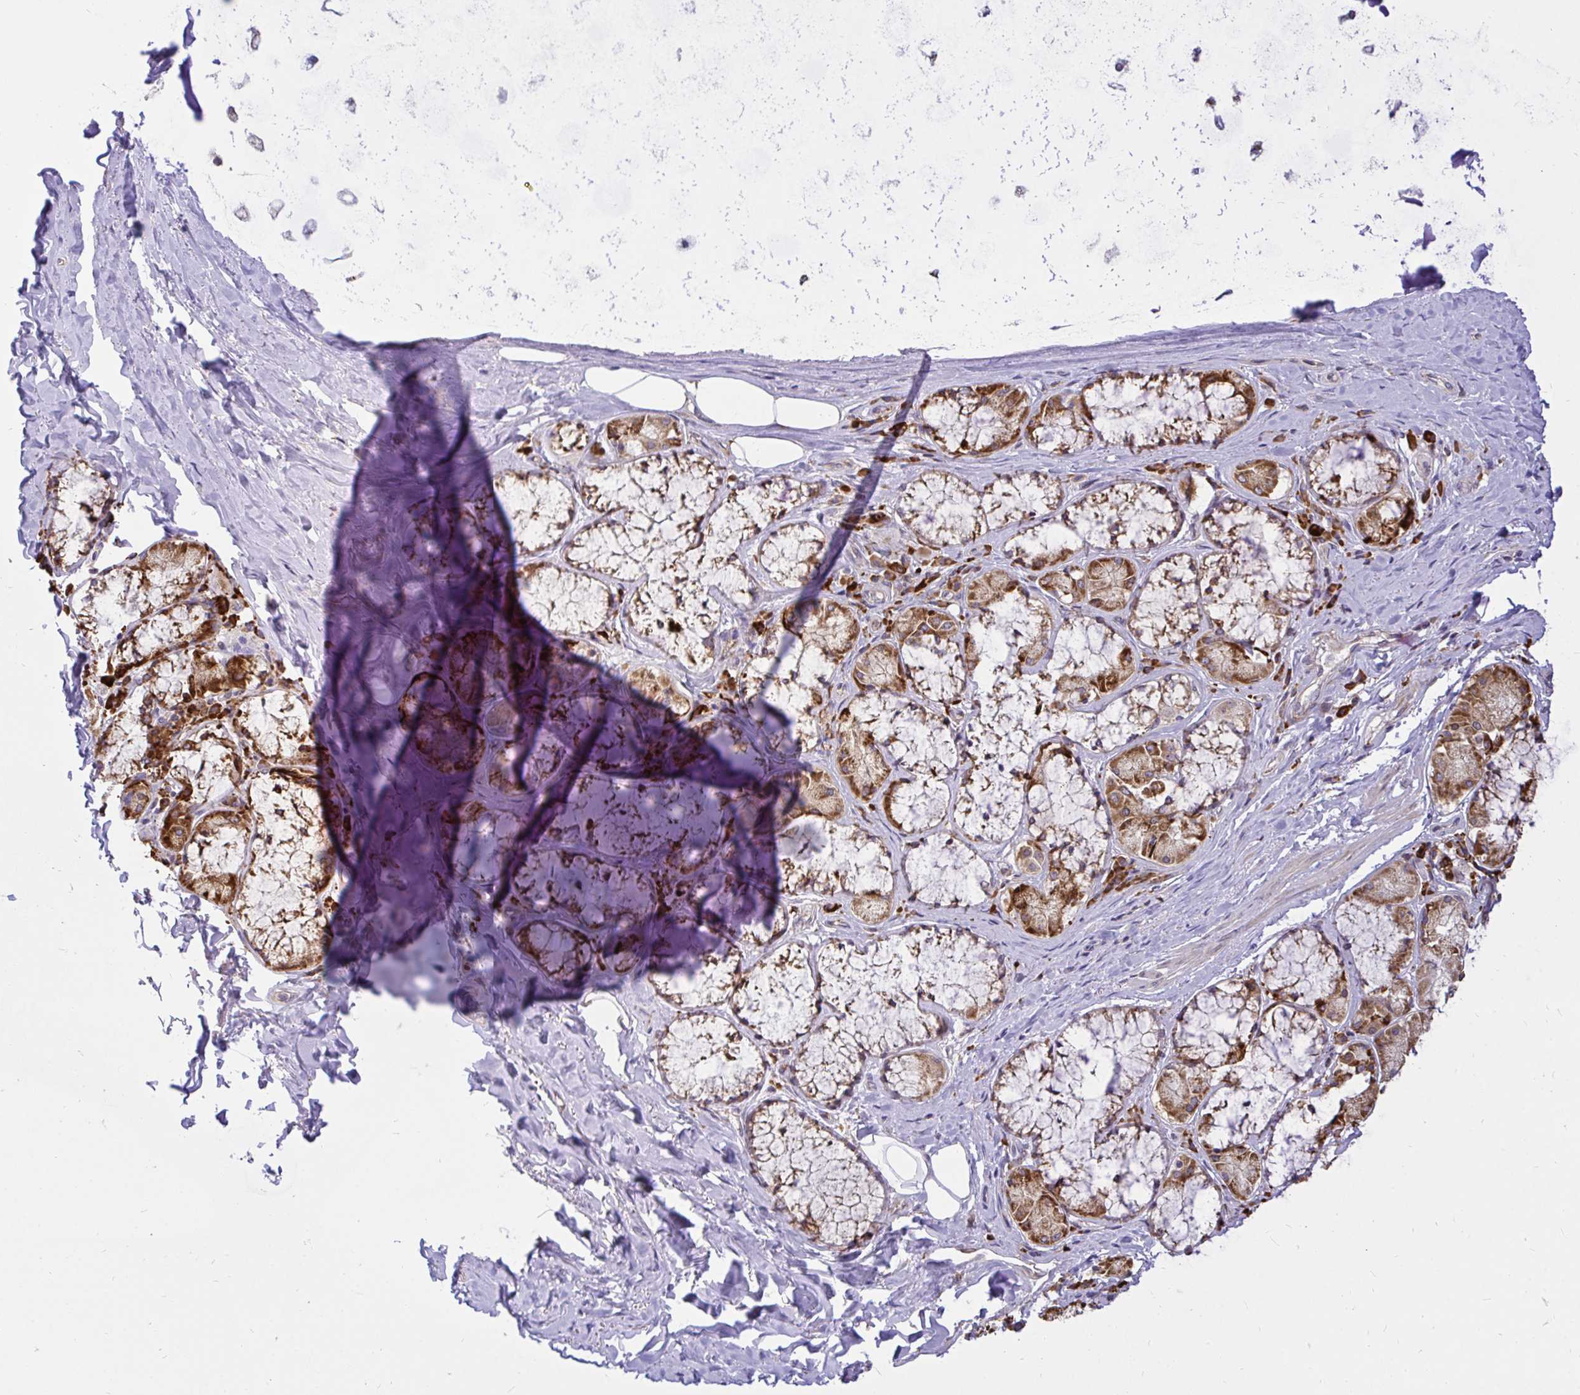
{"staining": {"intensity": "negative", "quantity": "none", "location": "none"}, "tissue": "adipose tissue", "cell_type": "Adipocytes", "image_type": "normal", "snomed": [{"axis": "morphology", "description": "Normal tissue, NOS"}, {"axis": "topography", "description": "Cartilage tissue"}, {"axis": "topography", "description": "Bronchus"}], "caption": "Image shows no significant protein expression in adipocytes of normal adipose tissue.", "gene": "NAALAD2", "patient": {"sex": "male", "age": 64}}